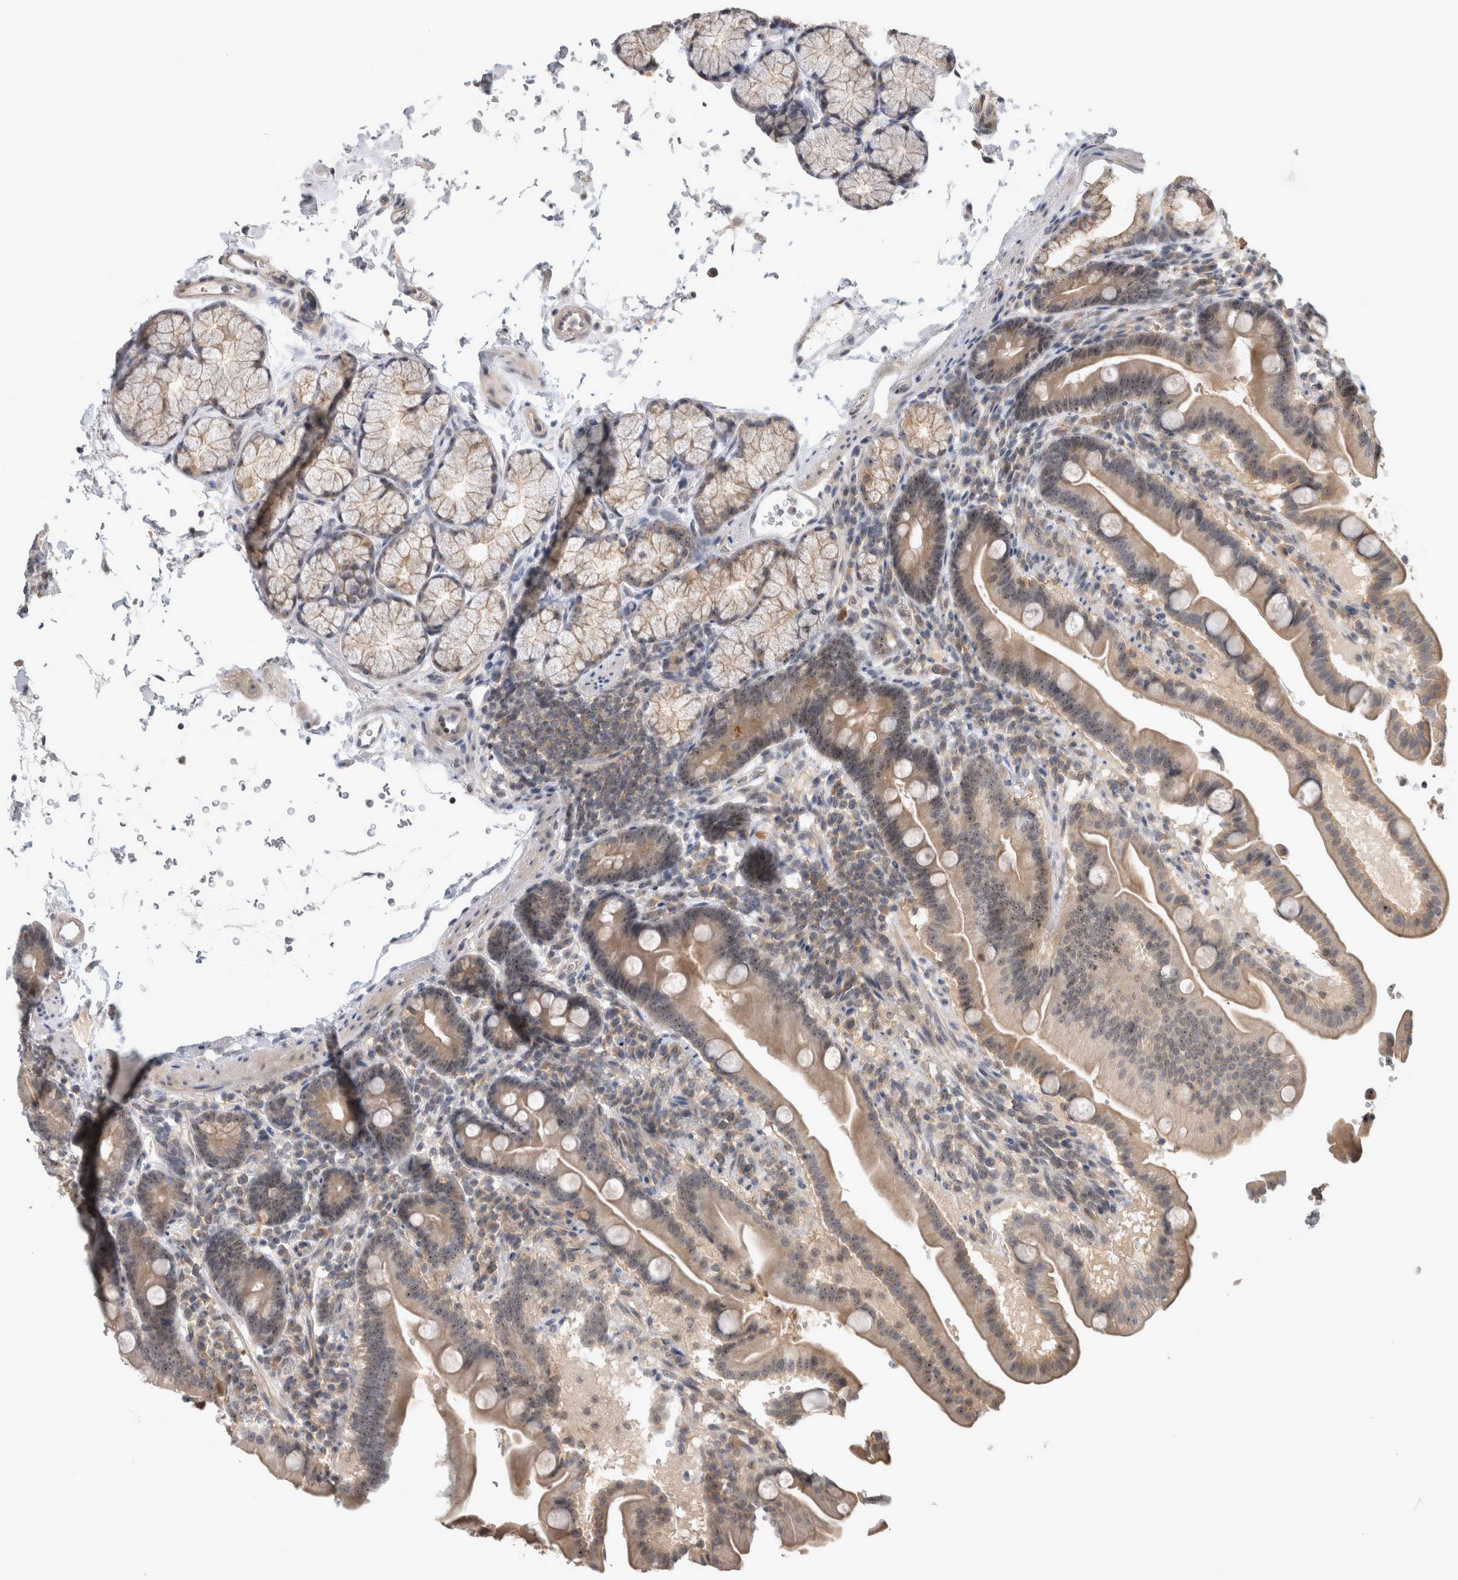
{"staining": {"intensity": "moderate", "quantity": "25%-75%", "location": "cytoplasmic/membranous,nuclear"}, "tissue": "duodenum", "cell_type": "Glandular cells", "image_type": "normal", "snomed": [{"axis": "morphology", "description": "Normal tissue, NOS"}, {"axis": "topography", "description": "Duodenum"}], "caption": "Immunohistochemistry (IHC) photomicrograph of unremarkable human duodenum stained for a protein (brown), which displays medium levels of moderate cytoplasmic/membranous,nuclear staining in about 25%-75% of glandular cells.", "gene": "RBM28", "patient": {"sex": "male", "age": 54}}